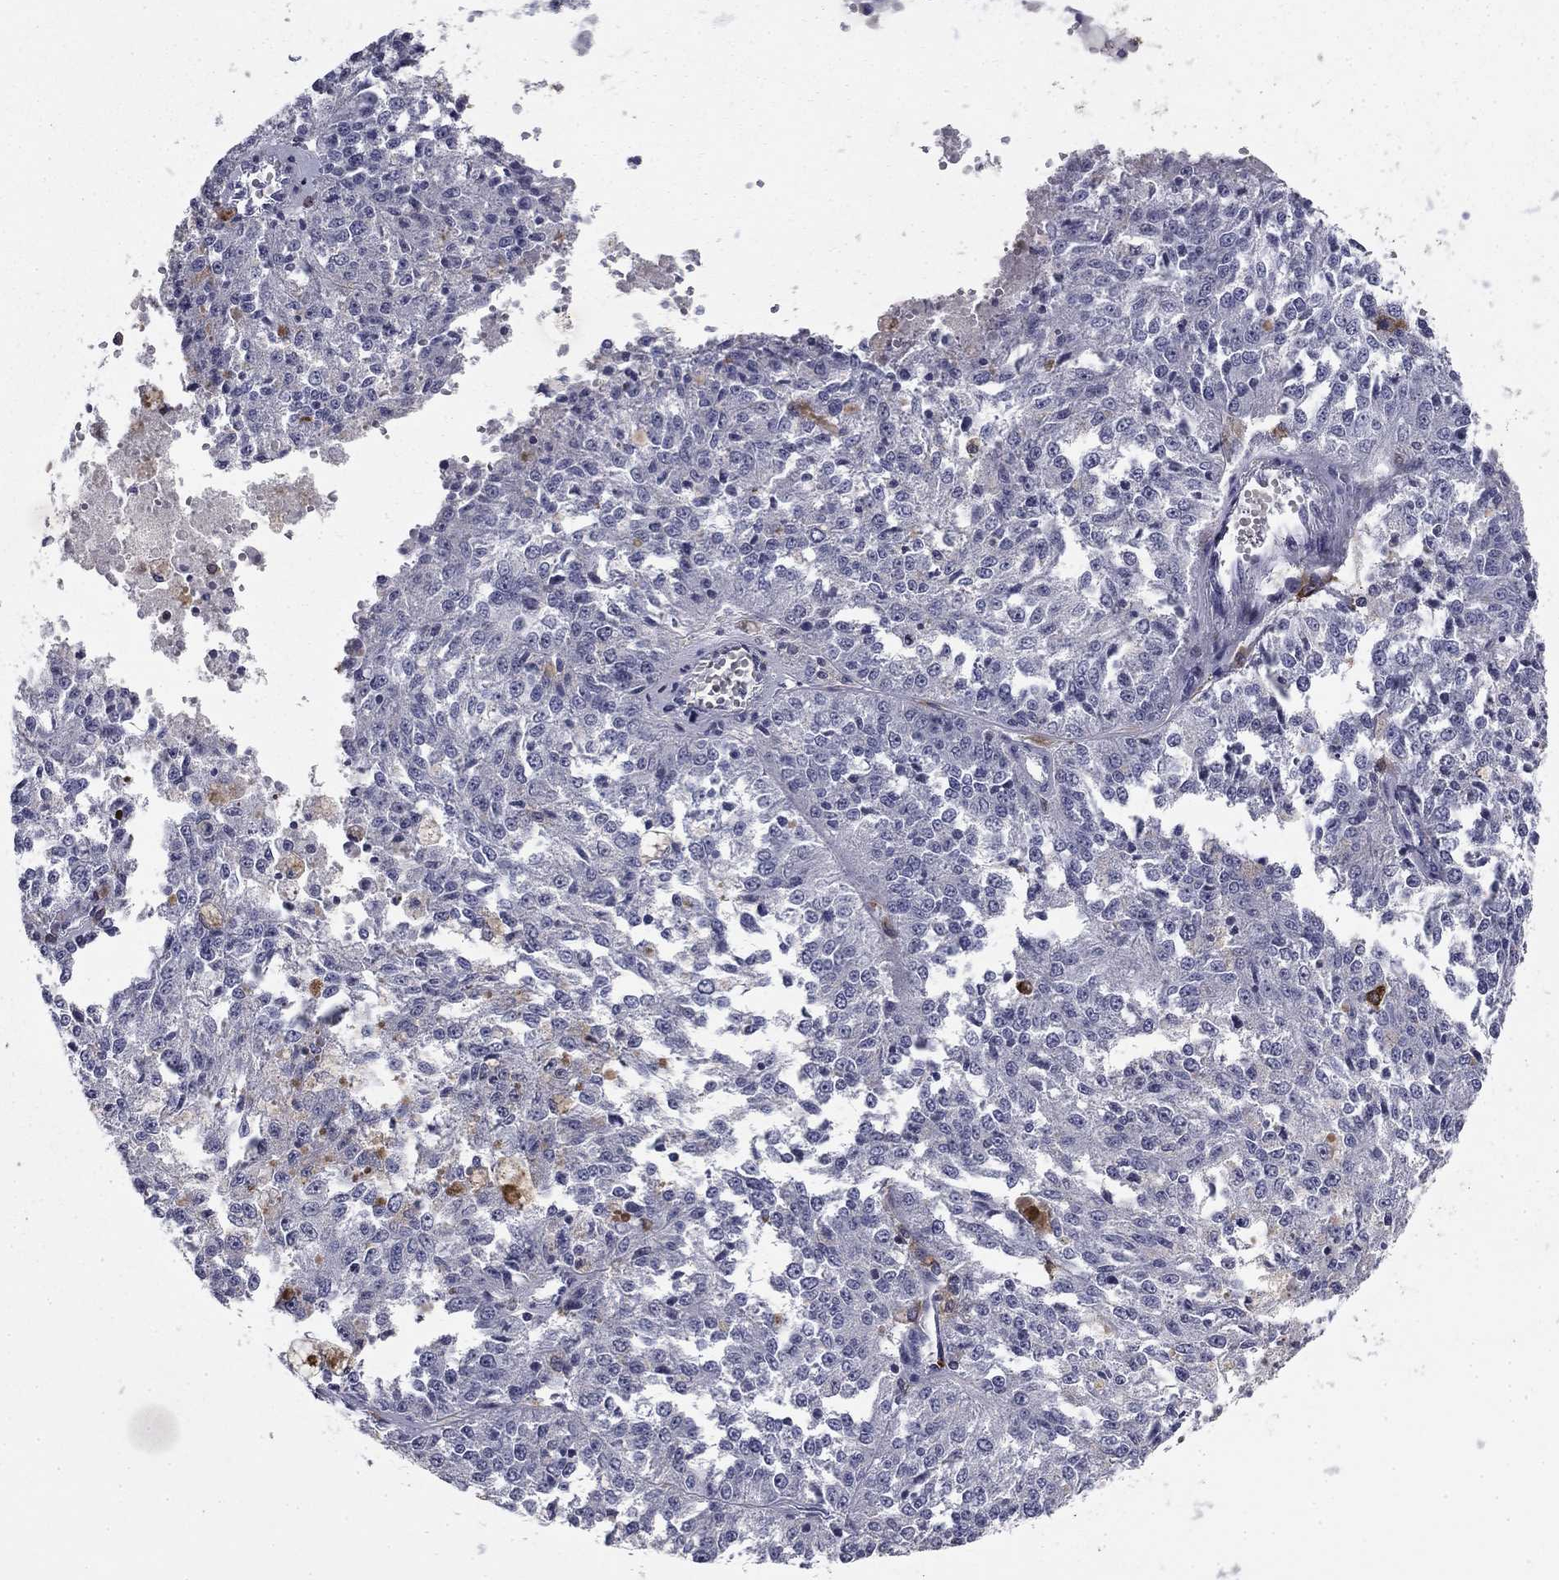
{"staining": {"intensity": "negative", "quantity": "none", "location": "none"}, "tissue": "melanoma", "cell_type": "Tumor cells", "image_type": "cancer", "snomed": [{"axis": "morphology", "description": "Malignant melanoma, Metastatic site"}, {"axis": "topography", "description": "Lymph node"}], "caption": "IHC image of neoplastic tissue: human malignant melanoma (metastatic site) stained with DAB (3,3'-diaminobenzidine) reveals no significant protein expression in tumor cells.", "gene": "PLCB2", "patient": {"sex": "female", "age": 64}}